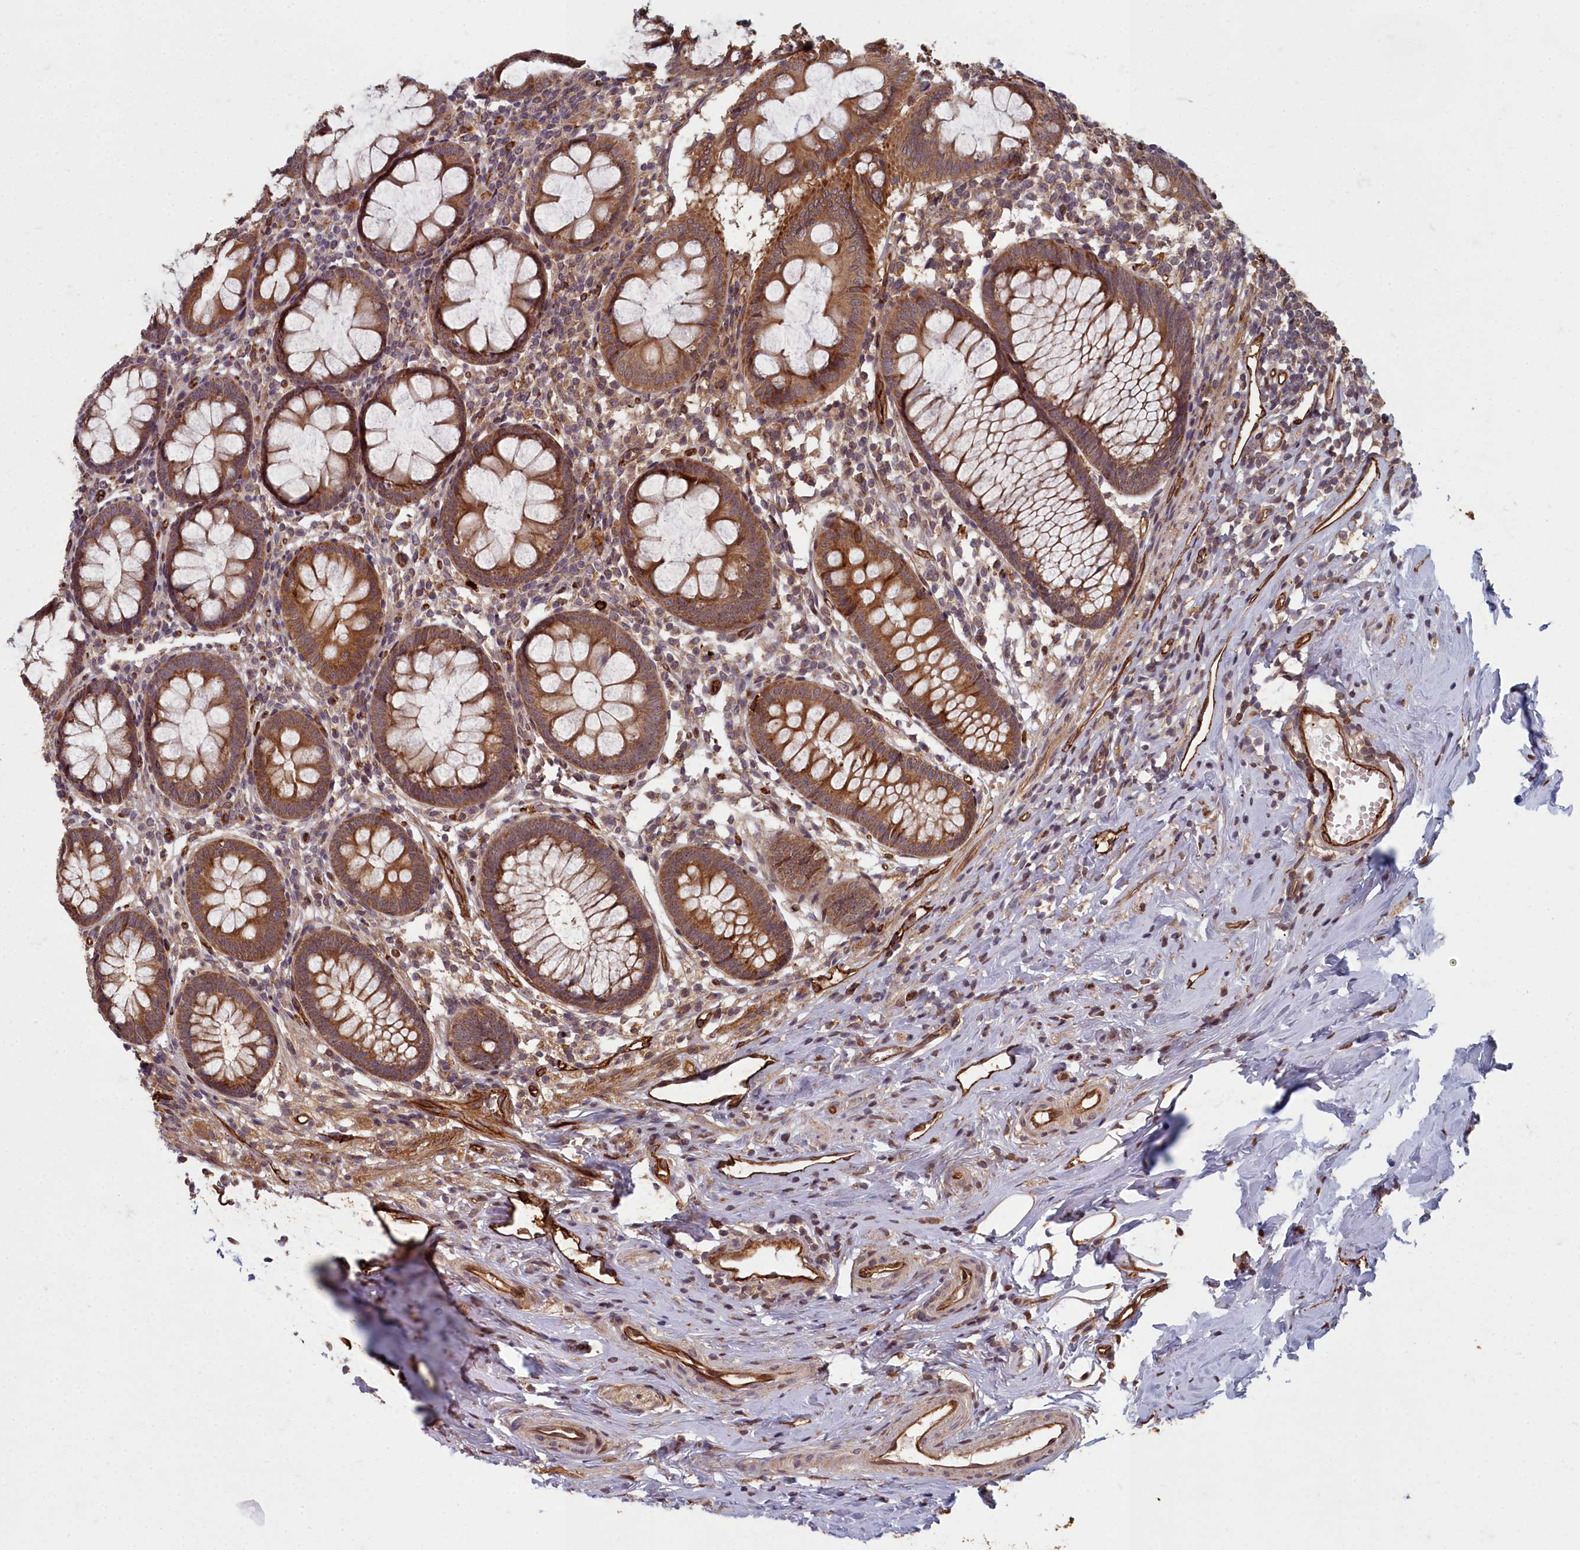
{"staining": {"intensity": "moderate", "quantity": ">75%", "location": "cytoplasmic/membranous"}, "tissue": "appendix", "cell_type": "Glandular cells", "image_type": "normal", "snomed": [{"axis": "morphology", "description": "Normal tissue, NOS"}, {"axis": "topography", "description": "Appendix"}], "caption": "Moderate cytoplasmic/membranous protein positivity is identified in about >75% of glandular cells in appendix.", "gene": "TSPYL4", "patient": {"sex": "female", "age": 51}}